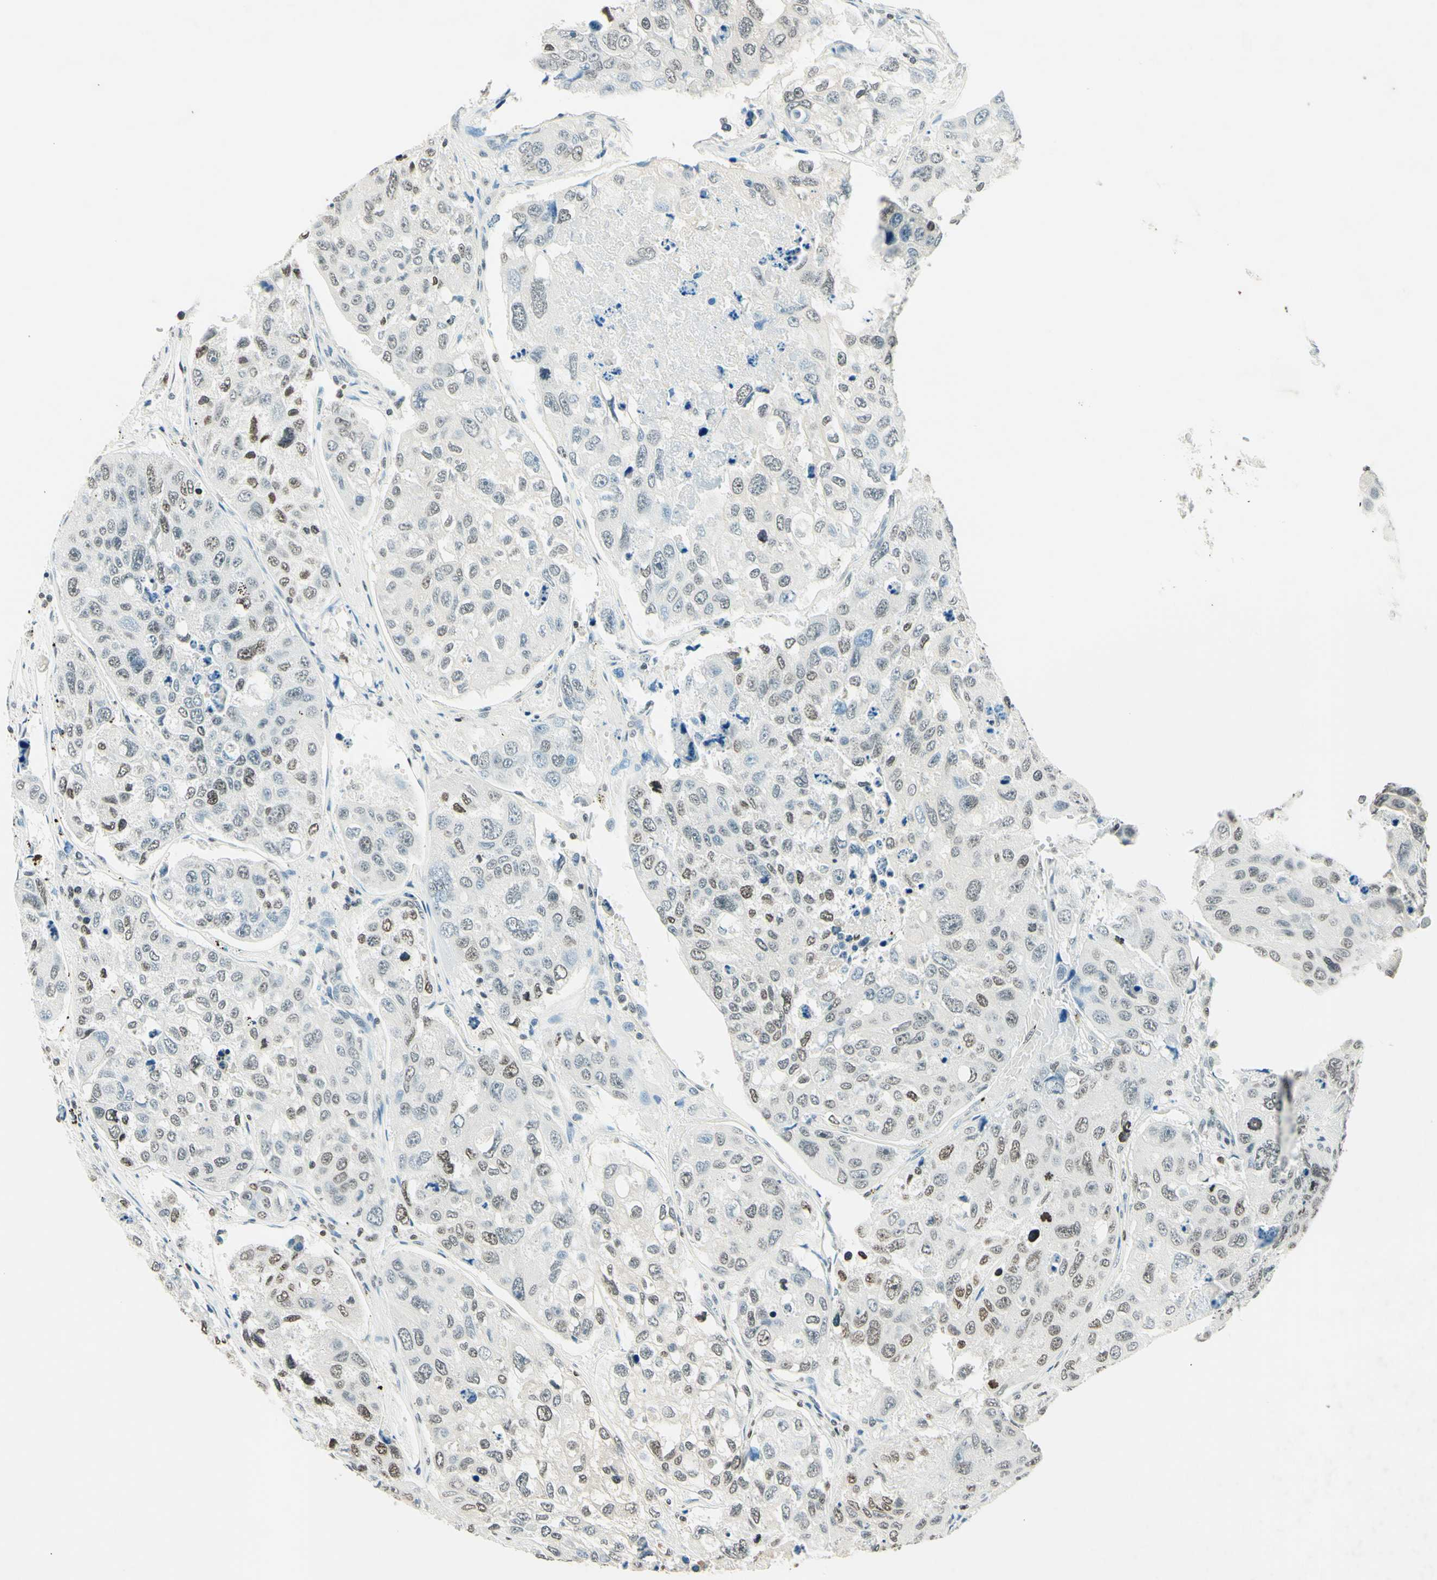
{"staining": {"intensity": "weak", "quantity": "<25%", "location": "nuclear"}, "tissue": "urothelial cancer", "cell_type": "Tumor cells", "image_type": "cancer", "snomed": [{"axis": "morphology", "description": "Urothelial carcinoma, High grade"}, {"axis": "topography", "description": "Lymph node"}, {"axis": "topography", "description": "Urinary bladder"}], "caption": "DAB immunohistochemical staining of human urothelial cancer demonstrates no significant expression in tumor cells.", "gene": "MSH2", "patient": {"sex": "male", "age": 51}}